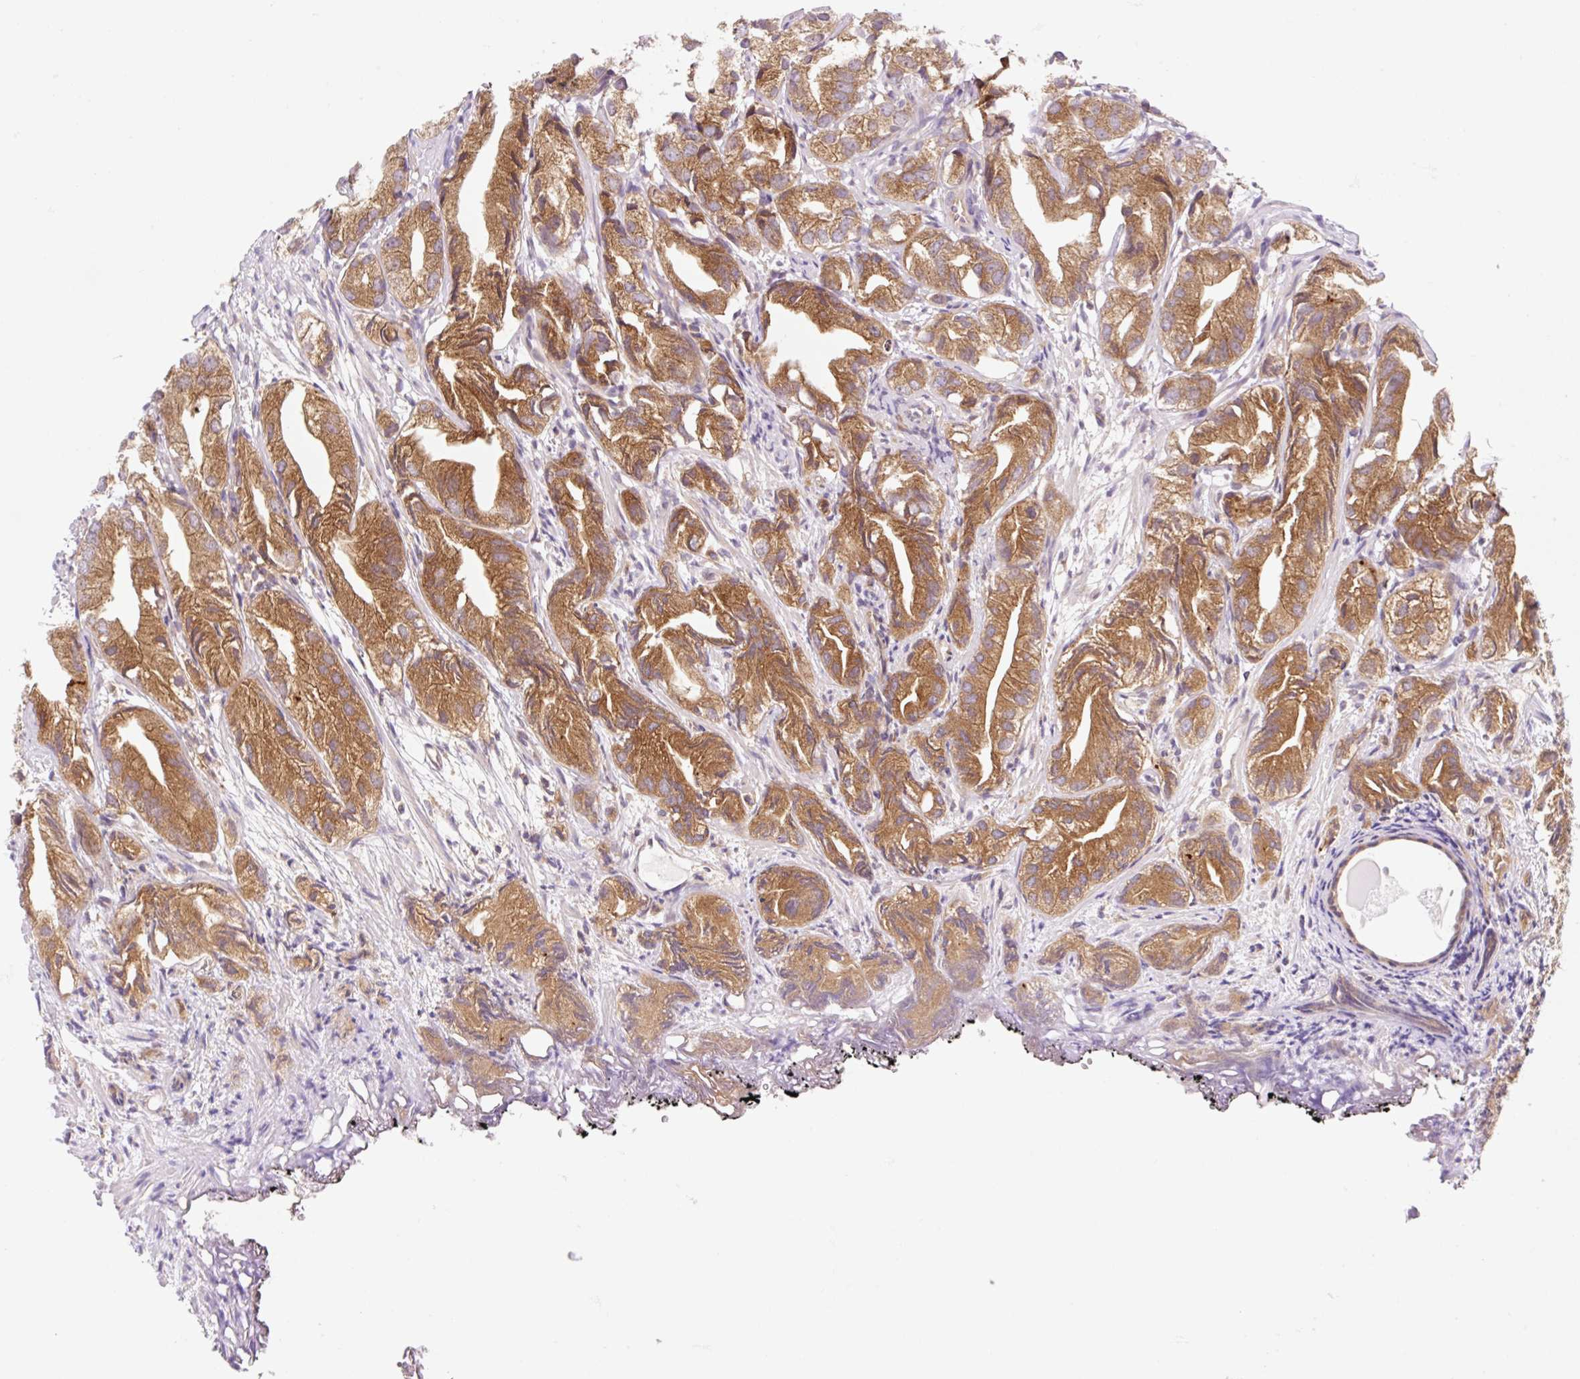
{"staining": {"intensity": "strong", "quantity": ">75%", "location": "cytoplasmic/membranous"}, "tissue": "prostate cancer", "cell_type": "Tumor cells", "image_type": "cancer", "snomed": [{"axis": "morphology", "description": "Adenocarcinoma, High grade"}, {"axis": "topography", "description": "Prostate"}], "caption": "Prostate cancer stained with IHC reveals strong cytoplasmic/membranous expression in approximately >75% of tumor cells. Immunohistochemistry (ihc) stains the protein of interest in brown and the nuclei are stained blue.", "gene": "VPS4A", "patient": {"sex": "male", "age": 82}}